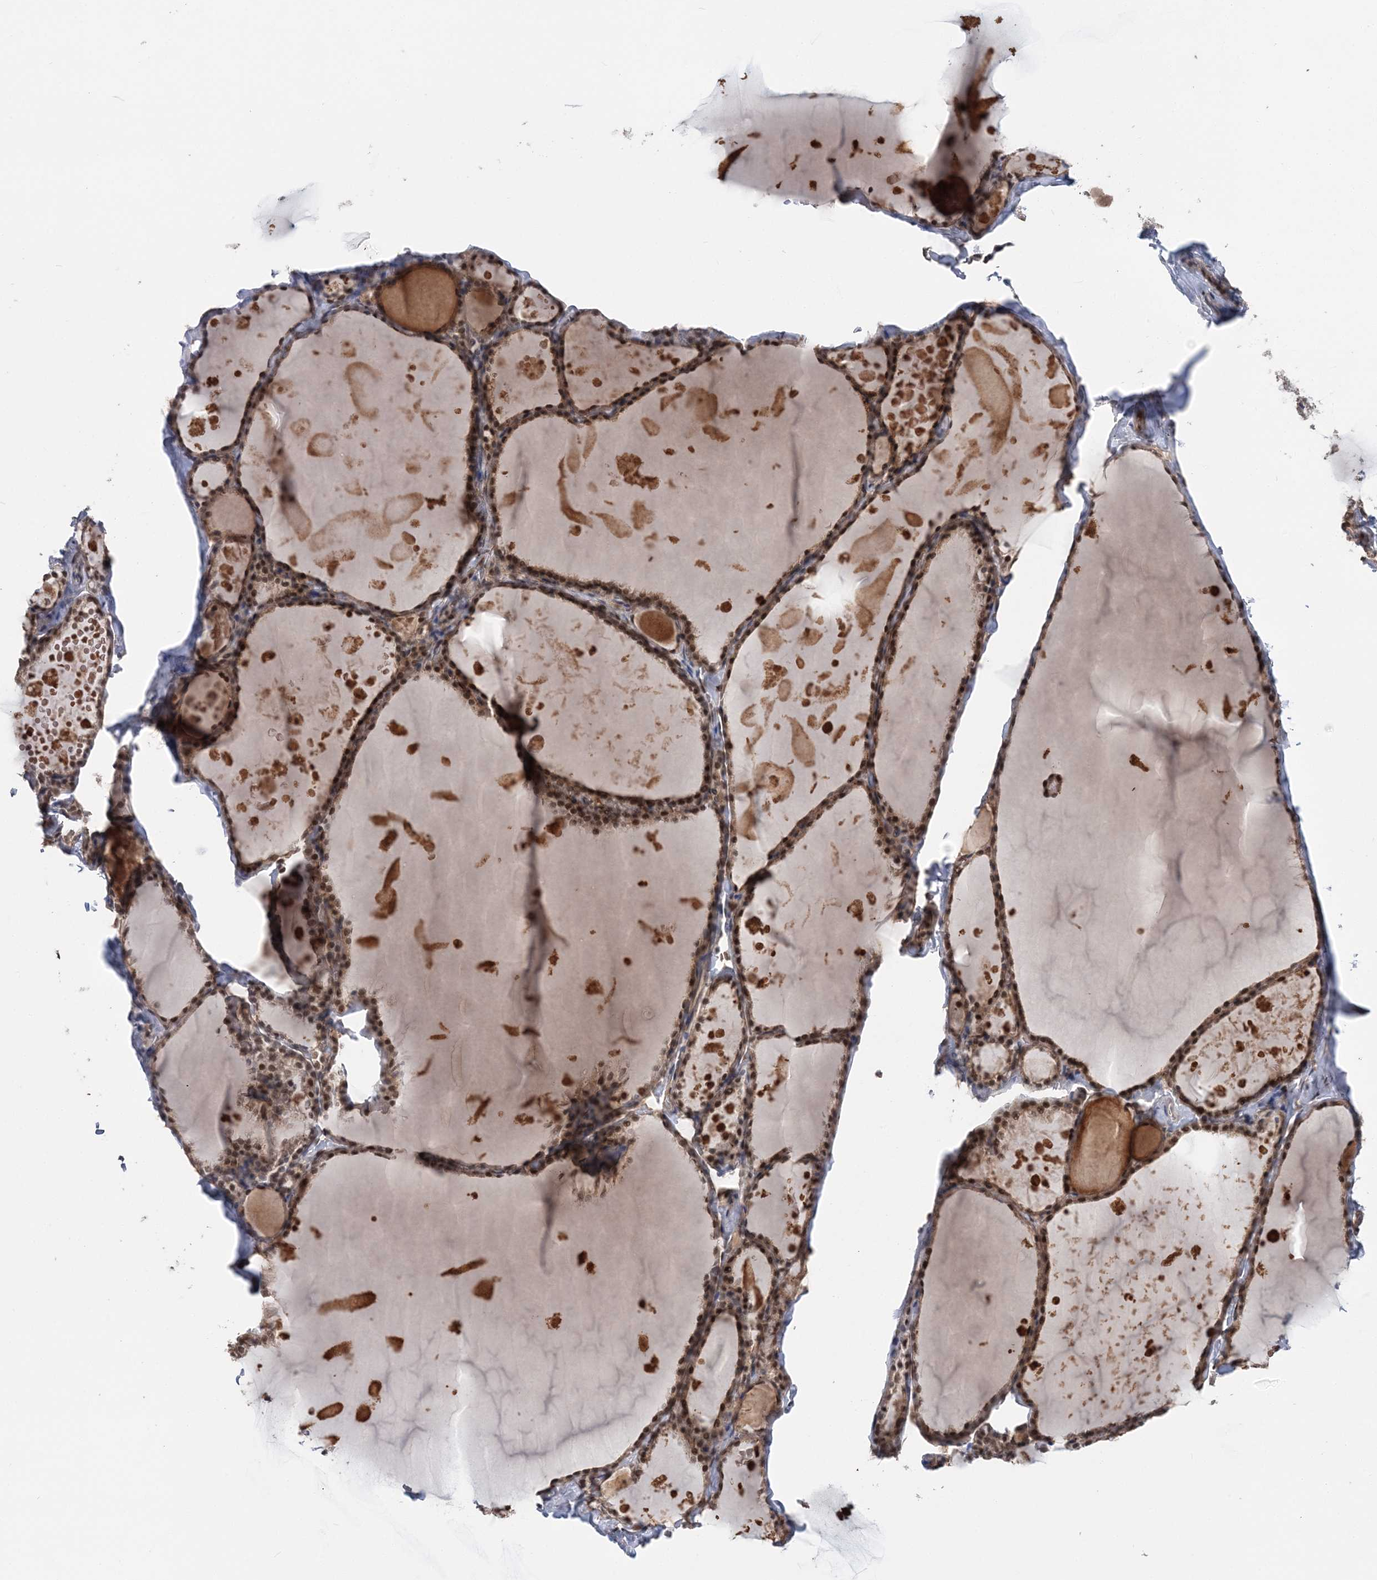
{"staining": {"intensity": "moderate", "quantity": ">75%", "location": "cytoplasmic/membranous,nuclear"}, "tissue": "thyroid gland", "cell_type": "Glandular cells", "image_type": "normal", "snomed": [{"axis": "morphology", "description": "Normal tissue, NOS"}, {"axis": "topography", "description": "Thyroid gland"}], "caption": "A brown stain highlights moderate cytoplasmic/membranous,nuclear staining of a protein in glandular cells of unremarkable human thyroid gland.", "gene": "TSHZ2", "patient": {"sex": "male", "age": 56}}